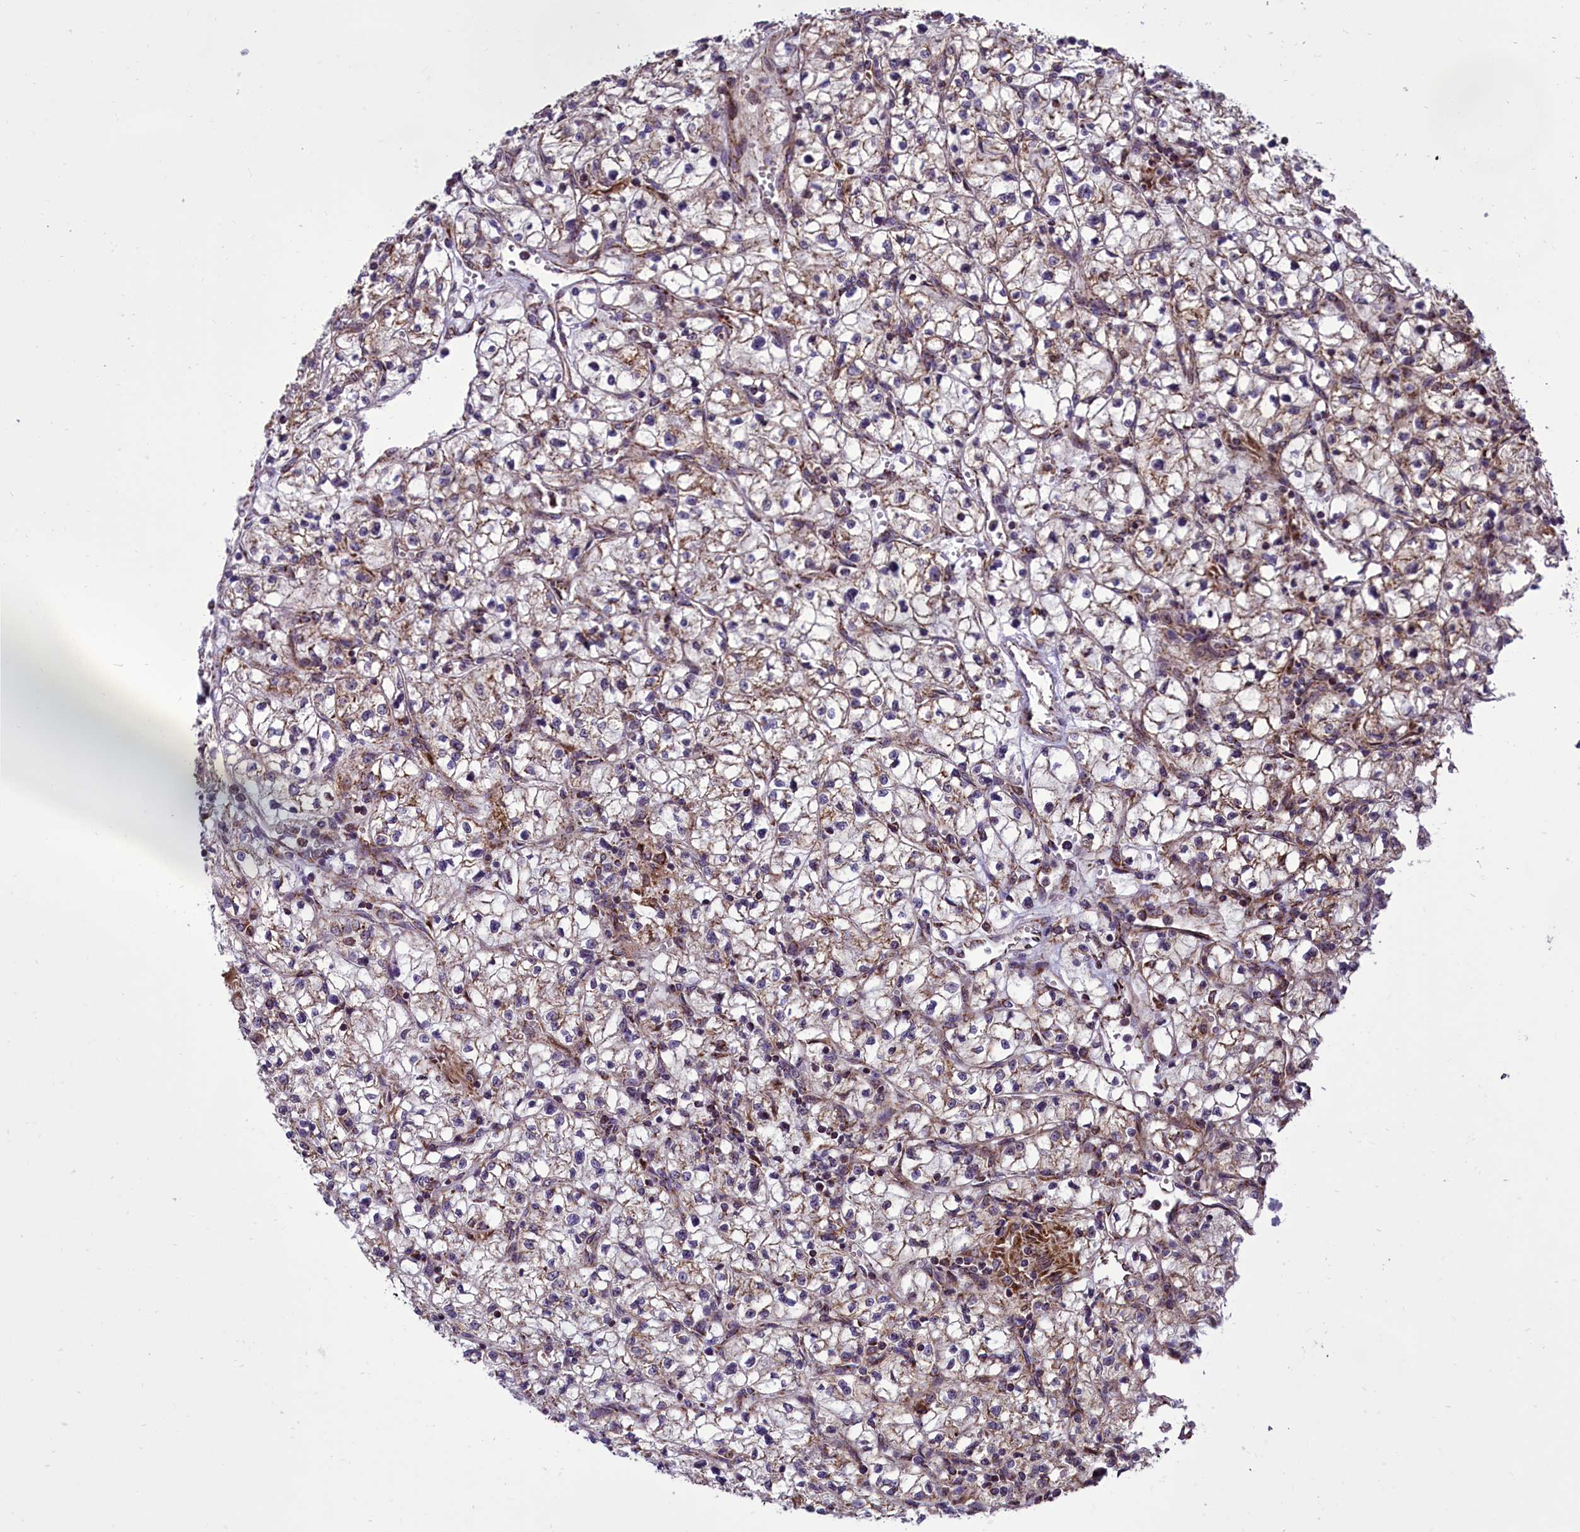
{"staining": {"intensity": "weak", "quantity": "<25%", "location": "cytoplasmic/membranous"}, "tissue": "renal cancer", "cell_type": "Tumor cells", "image_type": "cancer", "snomed": [{"axis": "morphology", "description": "Adenocarcinoma, NOS"}, {"axis": "topography", "description": "Kidney"}], "caption": "Tumor cells are negative for brown protein staining in renal cancer (adenocarcinoma). (Immunohistochemistry (ihc), brightfield microscopy, high magnification).", "gene": "NDUFS5", "patient": {"sex": "female", "age": 64}}